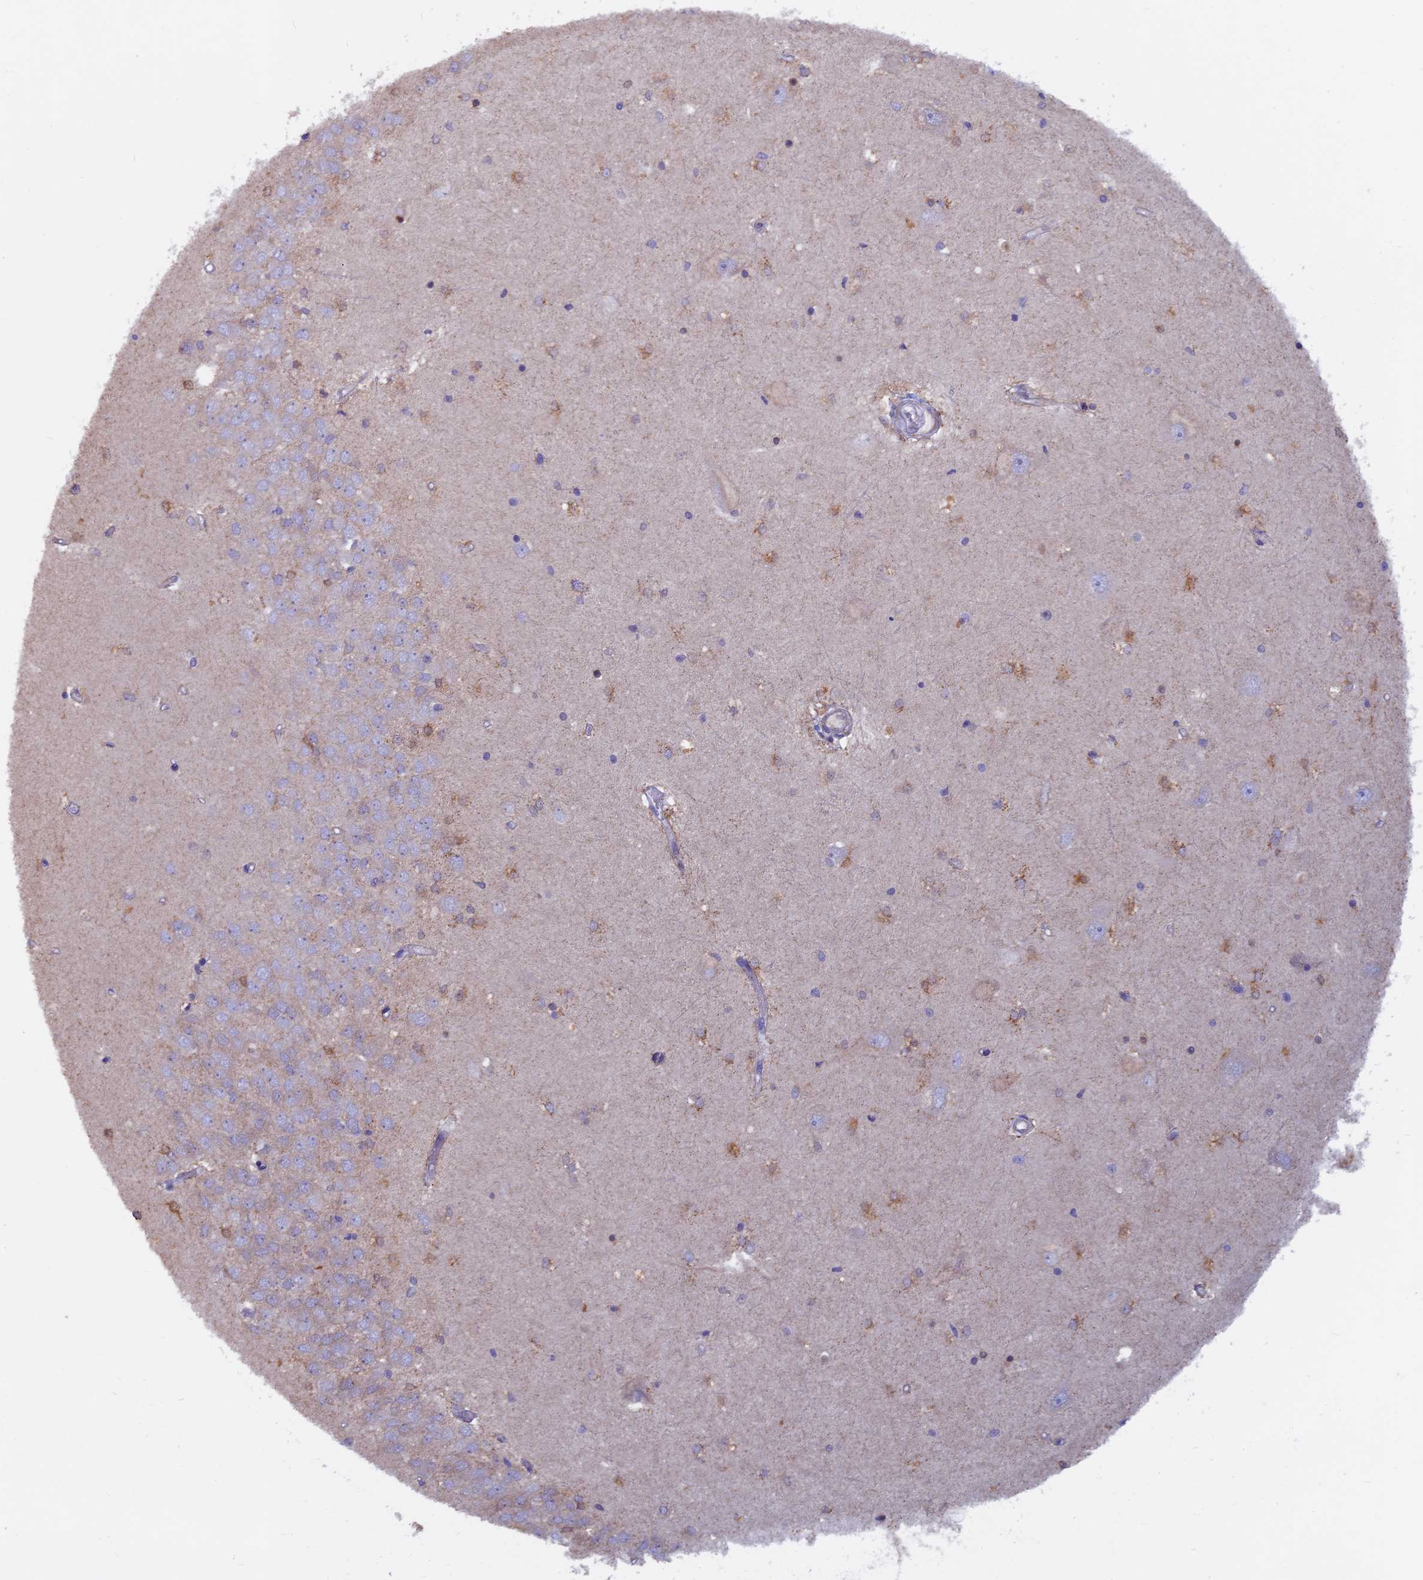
{"staining": {"intensity": "moderate", "quantity": "<25%", "location": "cytoplasmic/membranous"}, "tissue": "hippocampus", "cell_type": "Glial cells", "image_type": "normal", "snomed": [{"axis": "morphology", "description": "Normal tissue, NOS"}, {"axis": "topography", "description": "Hippocampus"}], "caption": "Immunohistochemistry (IHC) image of unremarkable hippocampus stained for a protein (brown), which displays low levels of moderate cytoplasmic/membranous expression in about <25% of glial cells.", "gene": "ACSS1", "patient": {"sex": "male", "age": 45}}